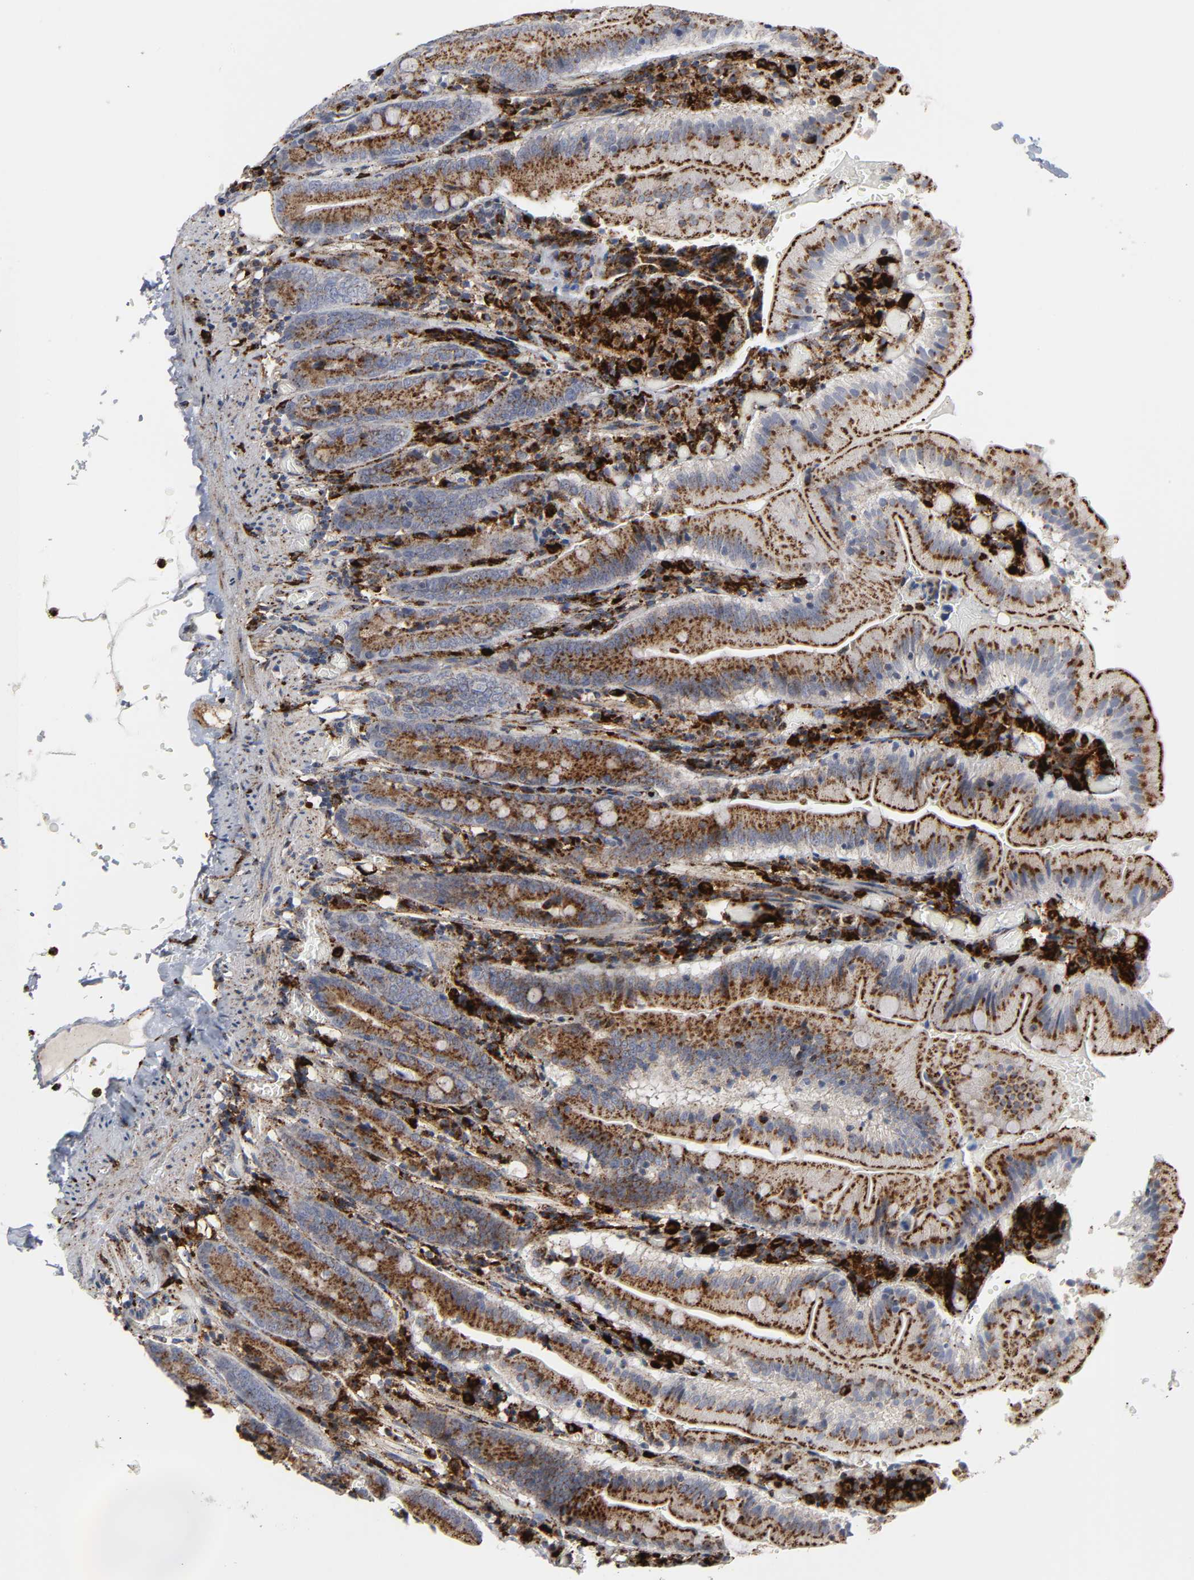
{"staining": {"intensity": "strong", "quantity": ">75%", "location": "cytoplasmic/membranous"}, "tissue": "small intestine", "cell_type": "Glandular cells", "image_type": "normal", "snomed": [{"axis": "morphology", "description": "Normal tissue, NOS"}, {"axis": "topography", "description": "Small intestine"}], "caption": "This histopathology image exhibits IHC staining of benign human small intestine, with high strong cytoplasmic/membranous expression in approximately >75% of glandular cells.", "gene": "PSAP", "patient": {"sex": "male", "age": 71}}